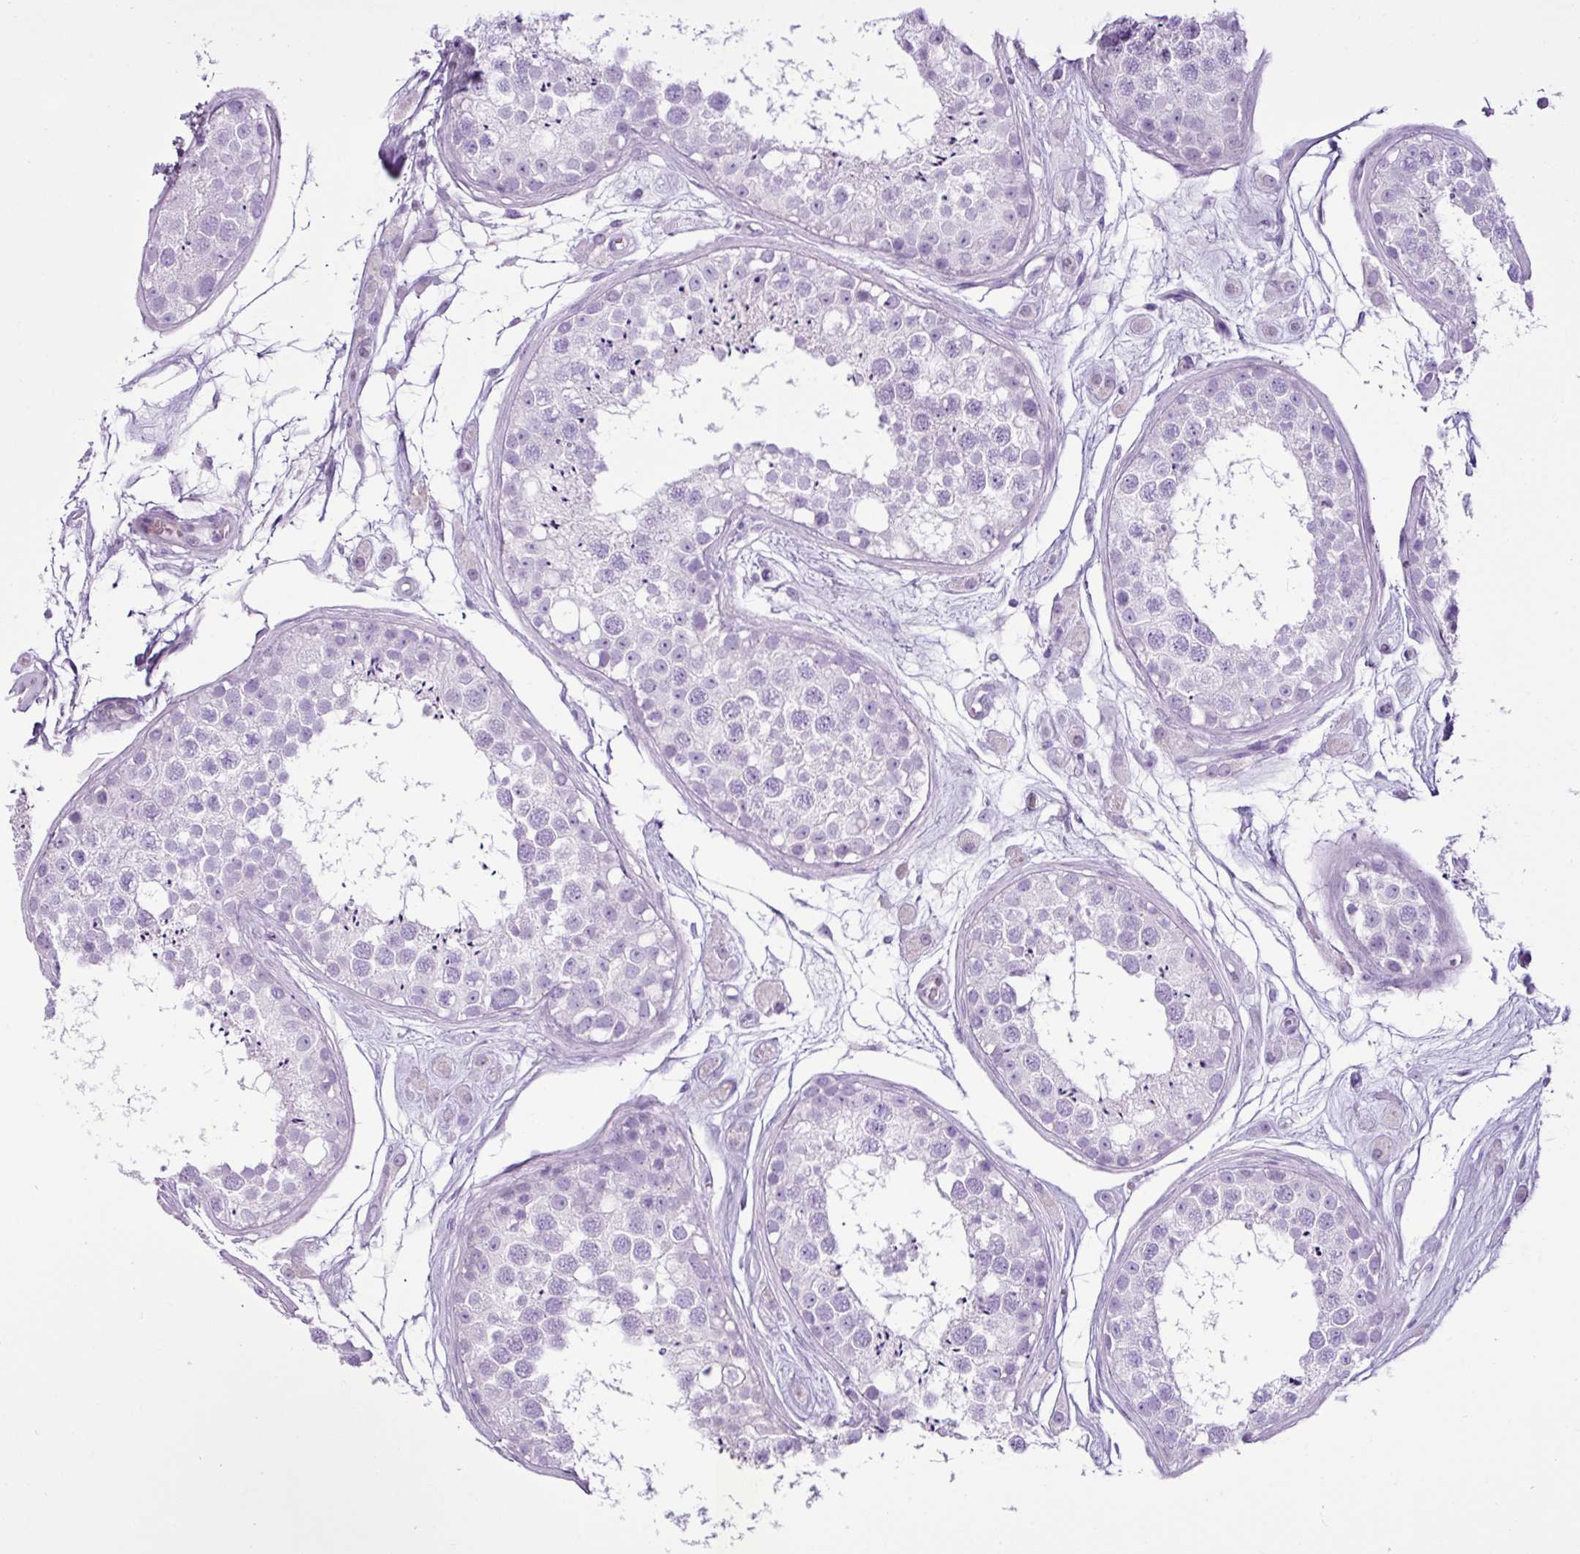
{"staining": {"intensity": "negative", "quantity": "none", "location": "none"}, "tissue": "testis", "cell_type": "Cells in seminiferous ducts", "image_type": "normal", "snomed": [{"axis": "morphology", "description": "Normal tissue, NOS"}, {"axis": "topography", "description": "Testis"}], "caption": "Image shows no significant protein positivity in cells in seminiferous ducts of normal testis. (DAB (3,3'-diaminobenzidine) immunohistochemistry (IHC) visualized using brightfield microscopy, high magnification).", "gene": "LILRB4", "patient": {"sex": "male", "age": 25}}